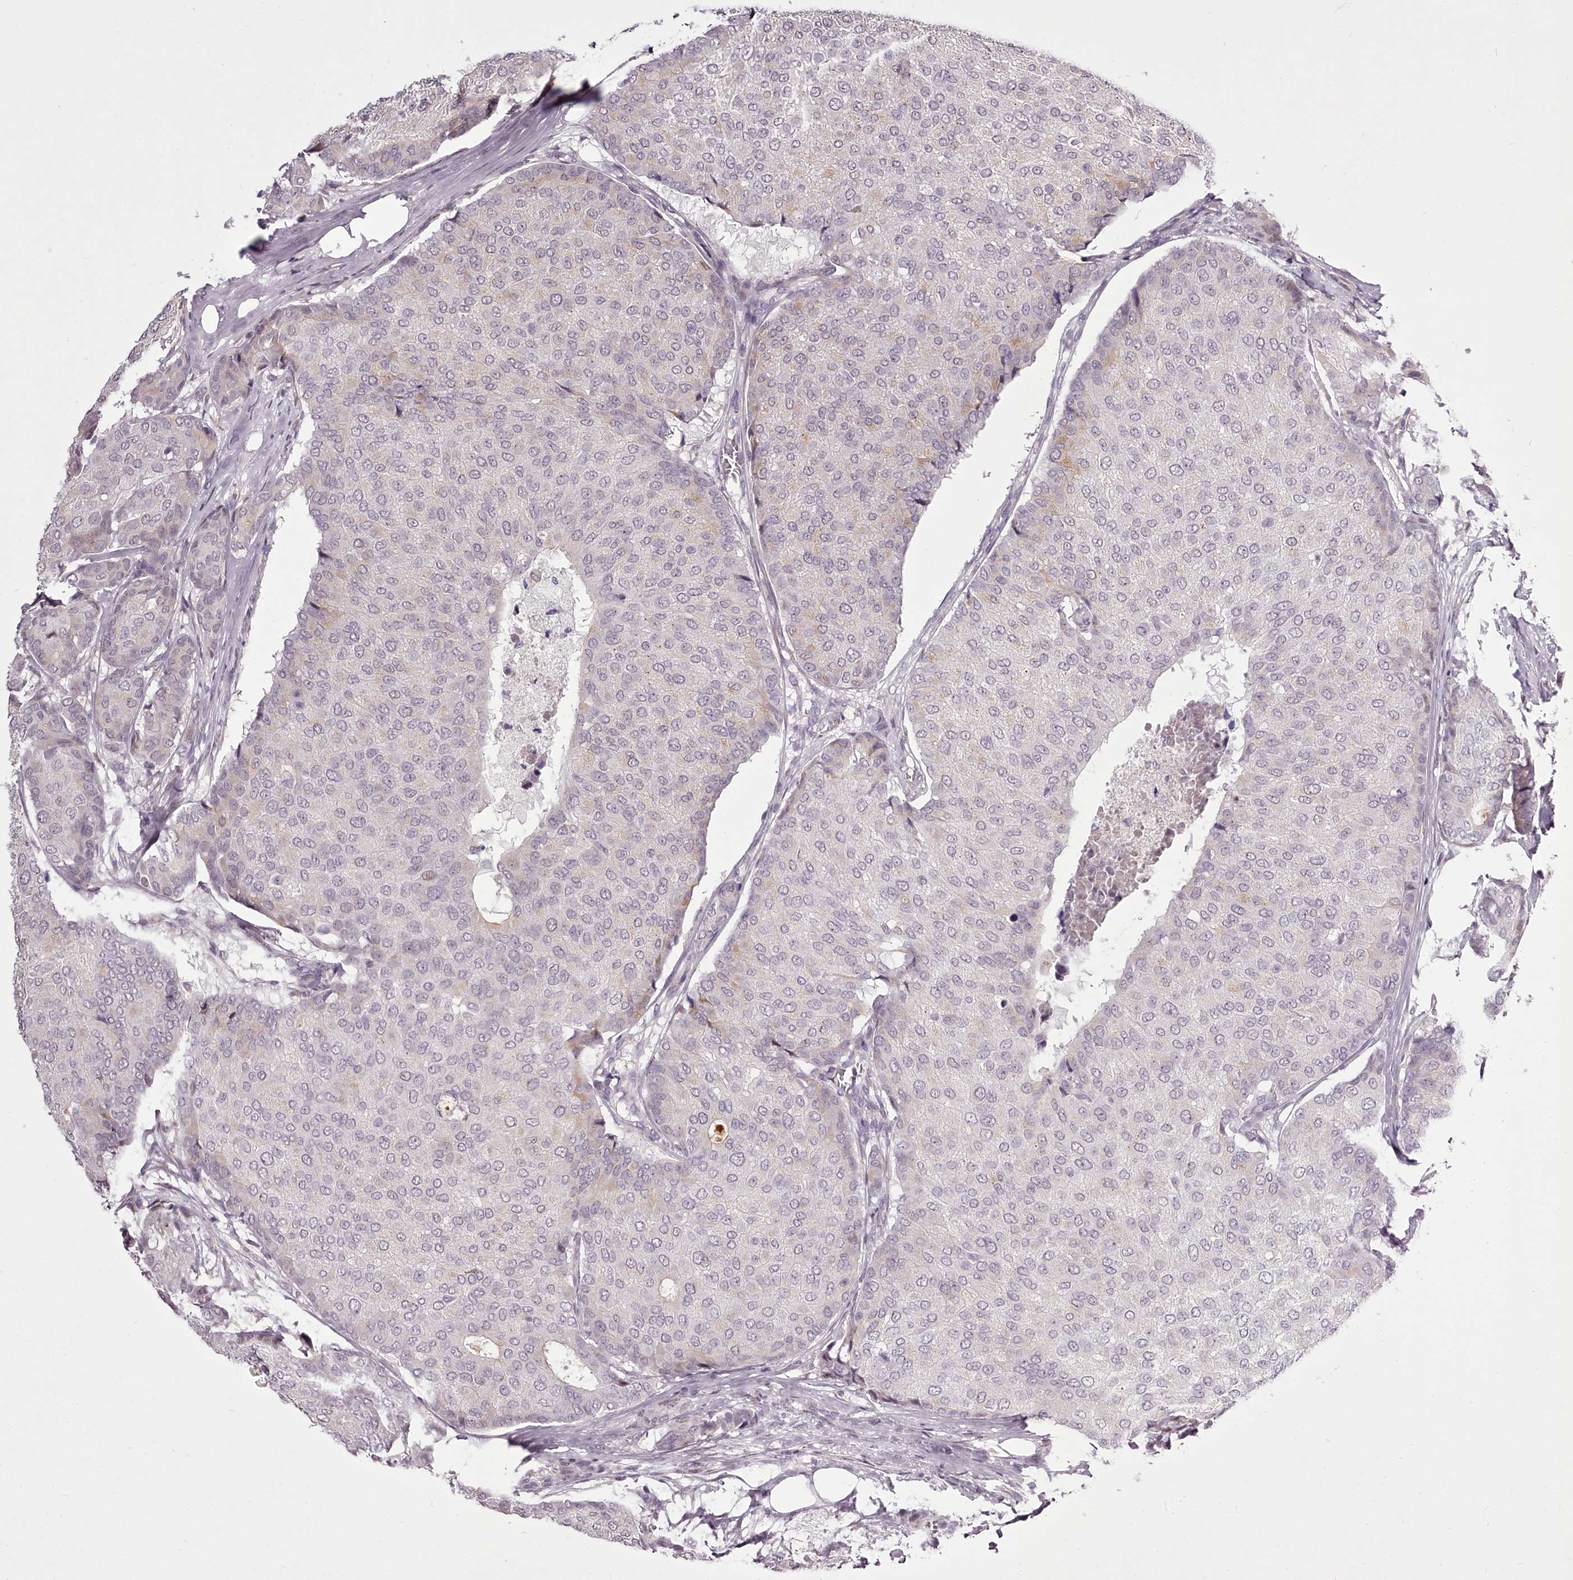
{"staining": {"intensity": "negative", "quantity": "none", "location": "none"}, "tissue": "breast cancer", "cell_type": "Tumor cells", "image_type": "cancer", "snomed": [{"axis": "morphology", "description": "Duct carcinoma"}, {"axis": "topography", "description": "Breast"}], "caption": "An image of breast cancer stained for a protein shows no brown staining in tumor cells.", "gene": "C1orf56", "patient": {"sex": "female", "age": 75}}